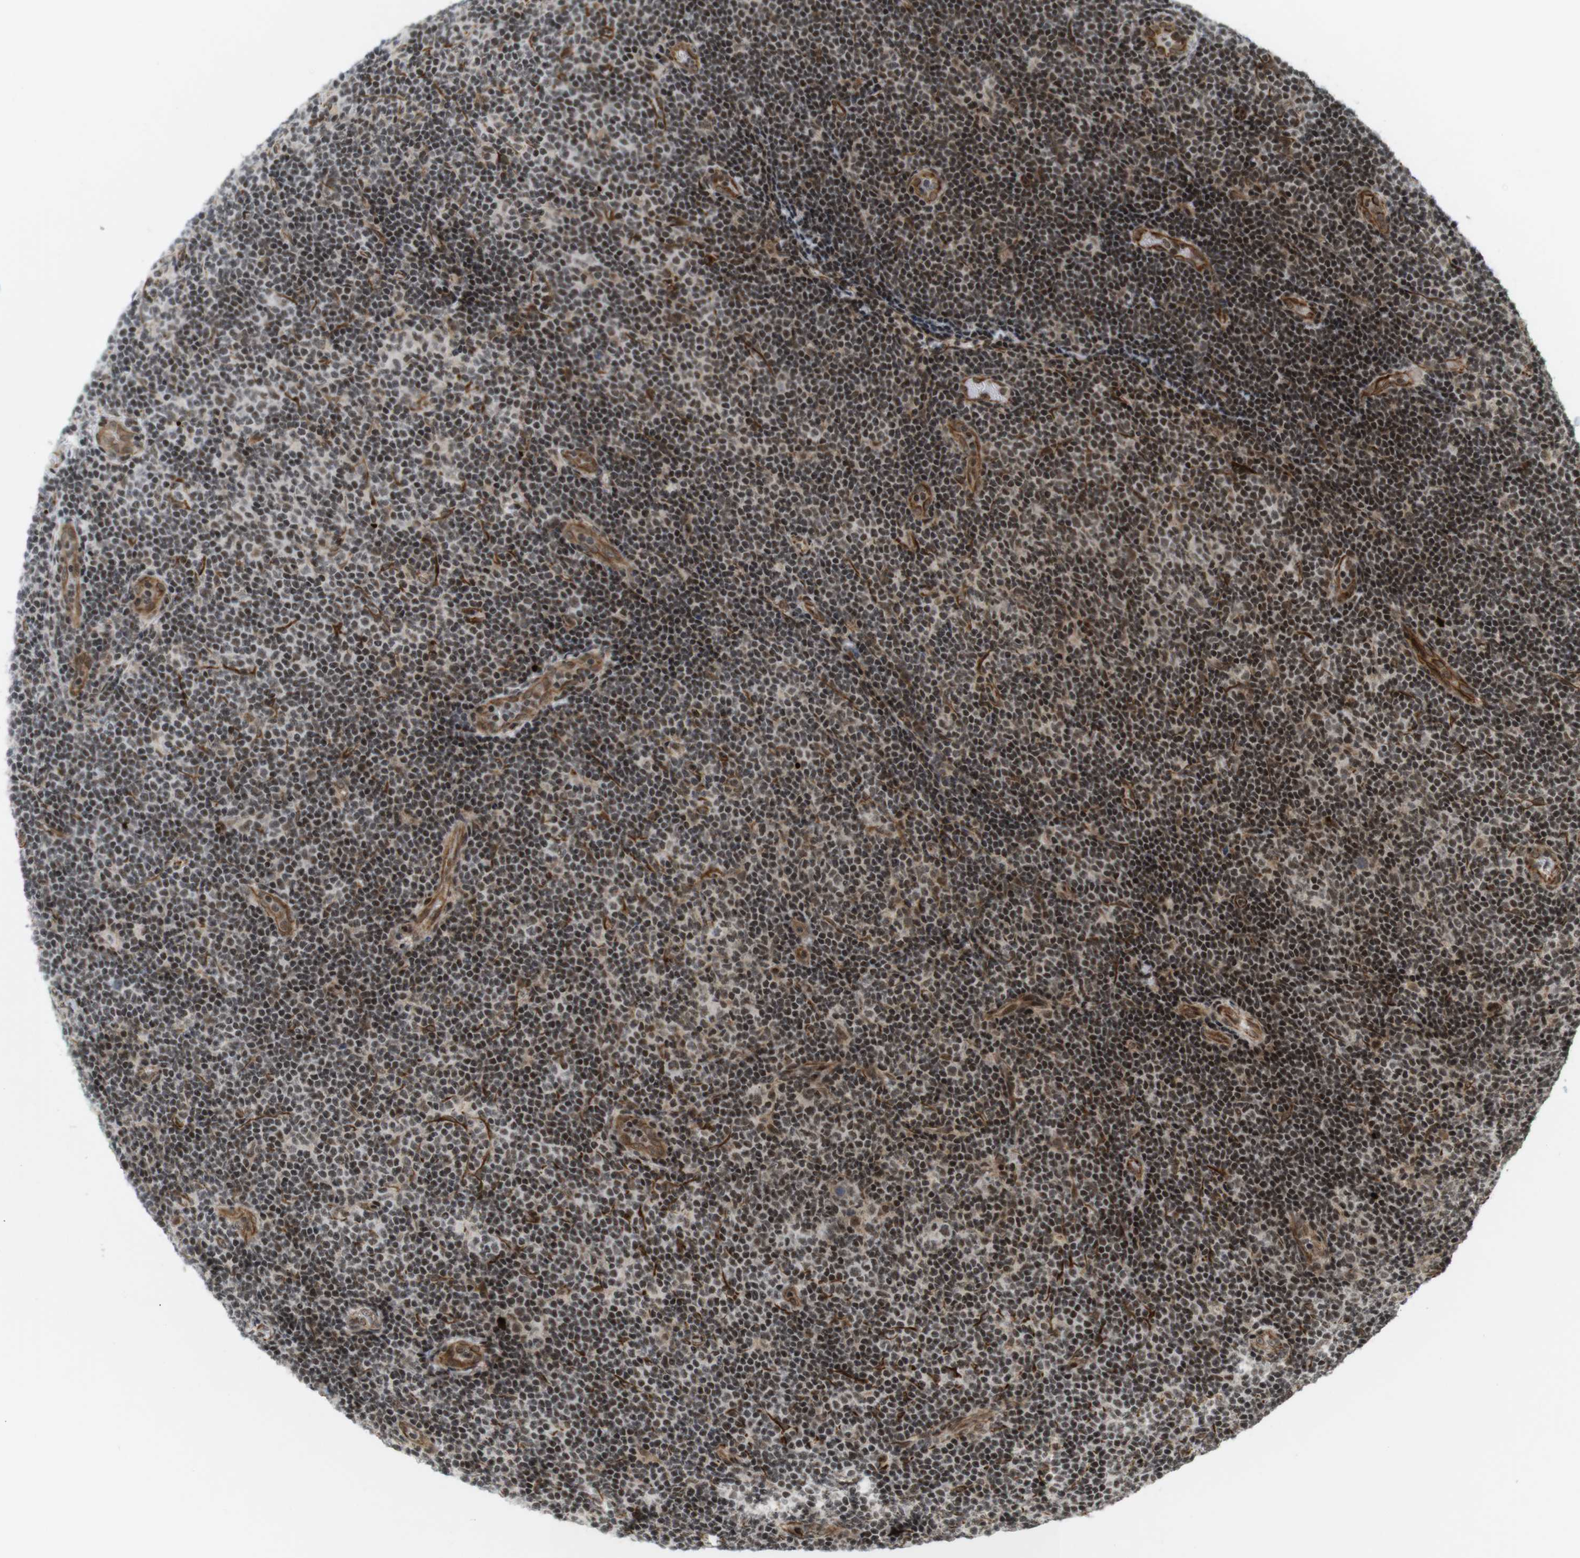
{"staining": {"intensity": "strong", "quantity": ">75%", "location": "nuclear"}, "tissue": "lymphoma", "cell_type": "Tumor cells", "image_type": "cancer", "snomed": [{"axis": "morphology", "description": "Malignant lymphoma, non-Hodgkin's type, Low grade"}, {"axis": "topography", "description": "Lymph node"}], "caption": "A brown stain shows strong nuclear expression of a protein in lymphoma tumor cells.", "gene": "SP2", "patient": {"sex": "male", "age": 83}}